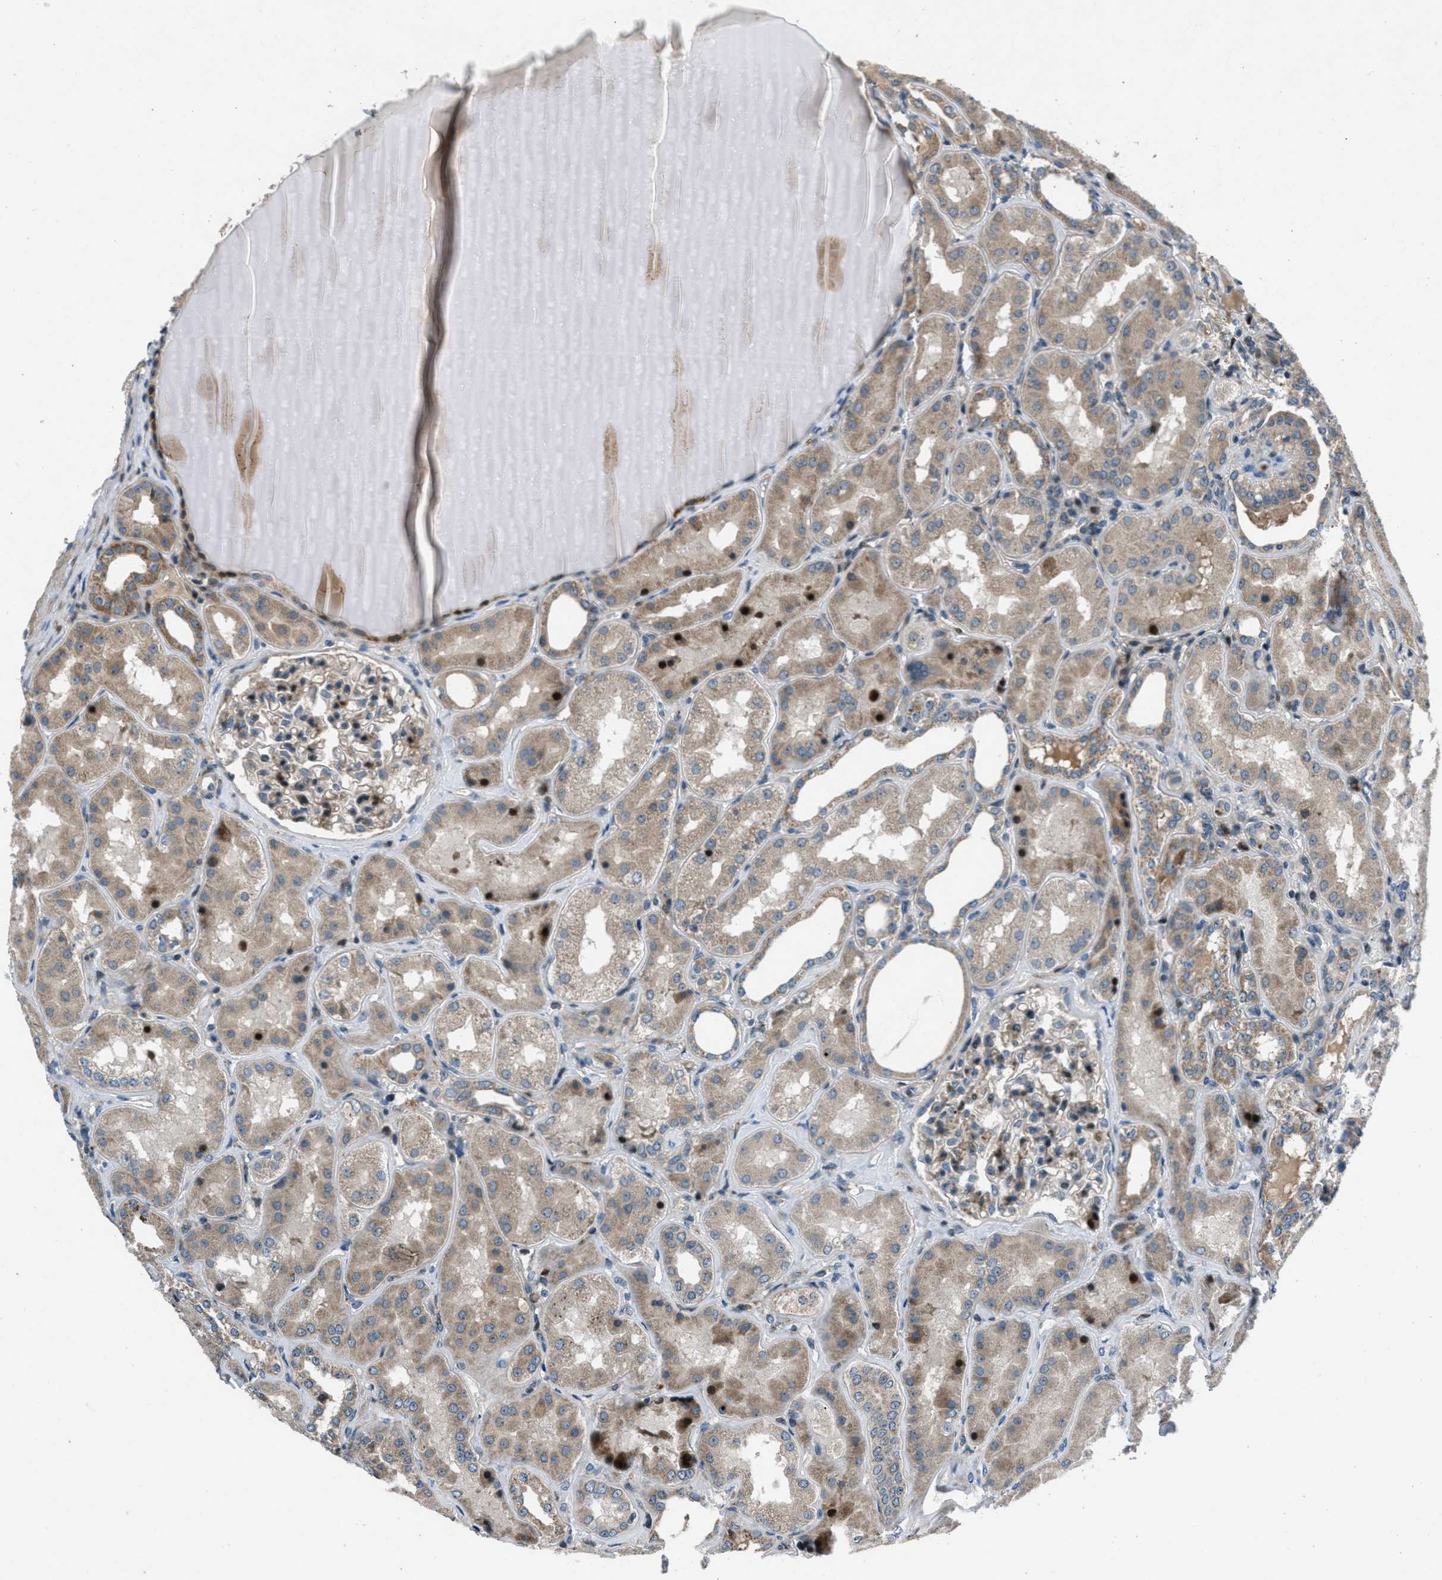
{"staining": {"intensity": "strong", "quantity": "<25%", "location": "nuclear"}, "tissue": "kidney", "cell_type": "Cells in glomeruli", "image_type": "normal", "snomed": [{"axis": "morphology", "description": "Normal tissue, NOS"}, {"axis": "topography", "description": "Kidney"}], "caption": "Immunohistochemistry (IHC) (DAB) staining of benign human kidney exhibits strong nuclear protein positivity in approximately <25% of cells in glomeruli.", "gene": "CLEC2D", "patient": {"sex": "female", "age": 56}}